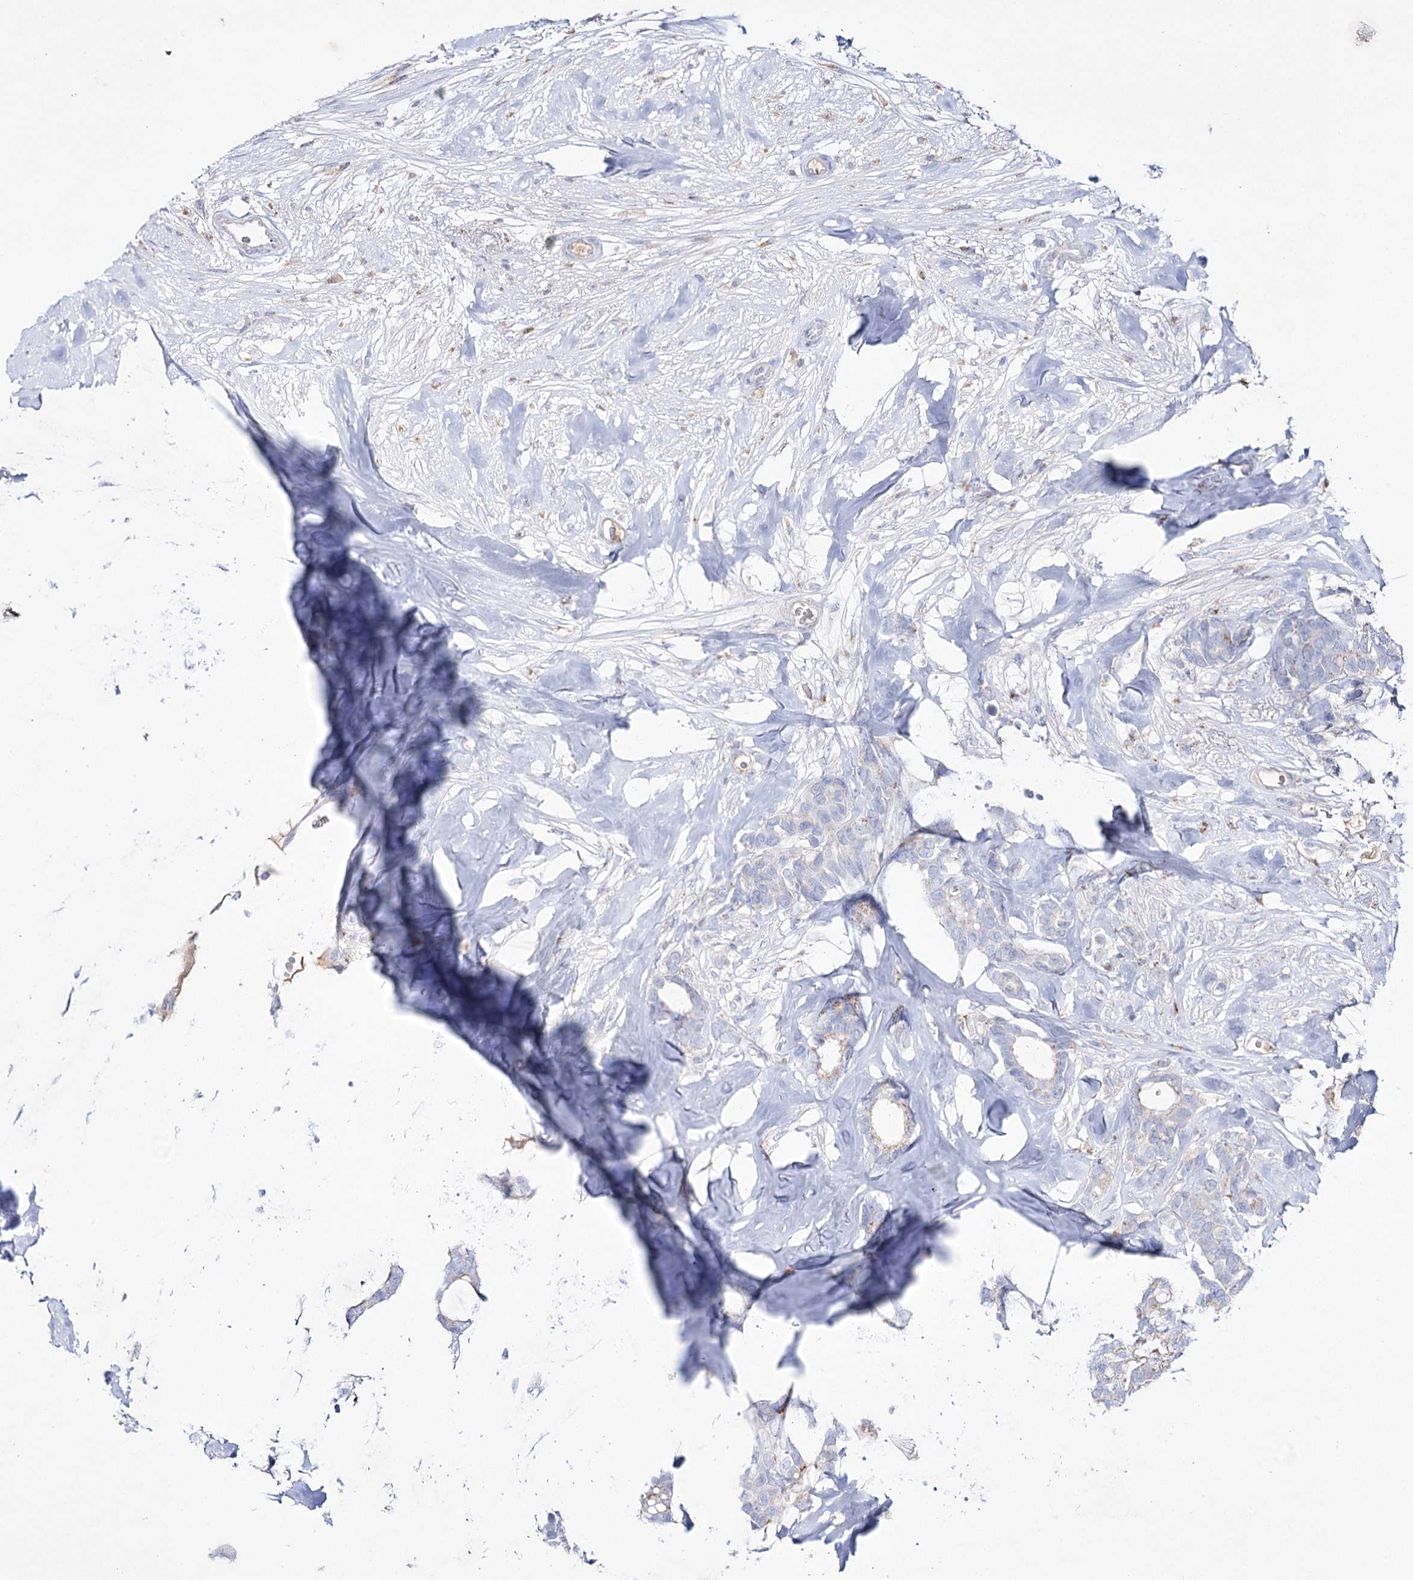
{"staining": {"intensity": "negative", "quantity": "none", "location": "none"}, "tissue": "breast cancer", "cell_type": "Tumor cells", "image_type": "cancer", "snomed": [{"axis": "morphology", "description": "Duct carcinoma"}, {"axis": "topography", "description": "Breast"}], "caption": "This micrograph is of breast invasive ductal carcinoma stained with immunohistochemistry to label a protein in brown with the nuclei are counter-stained blue. There is no staining in tumor cells.", "gene": "NAGLU", "patient": {"sex": "female", "age": 87}}